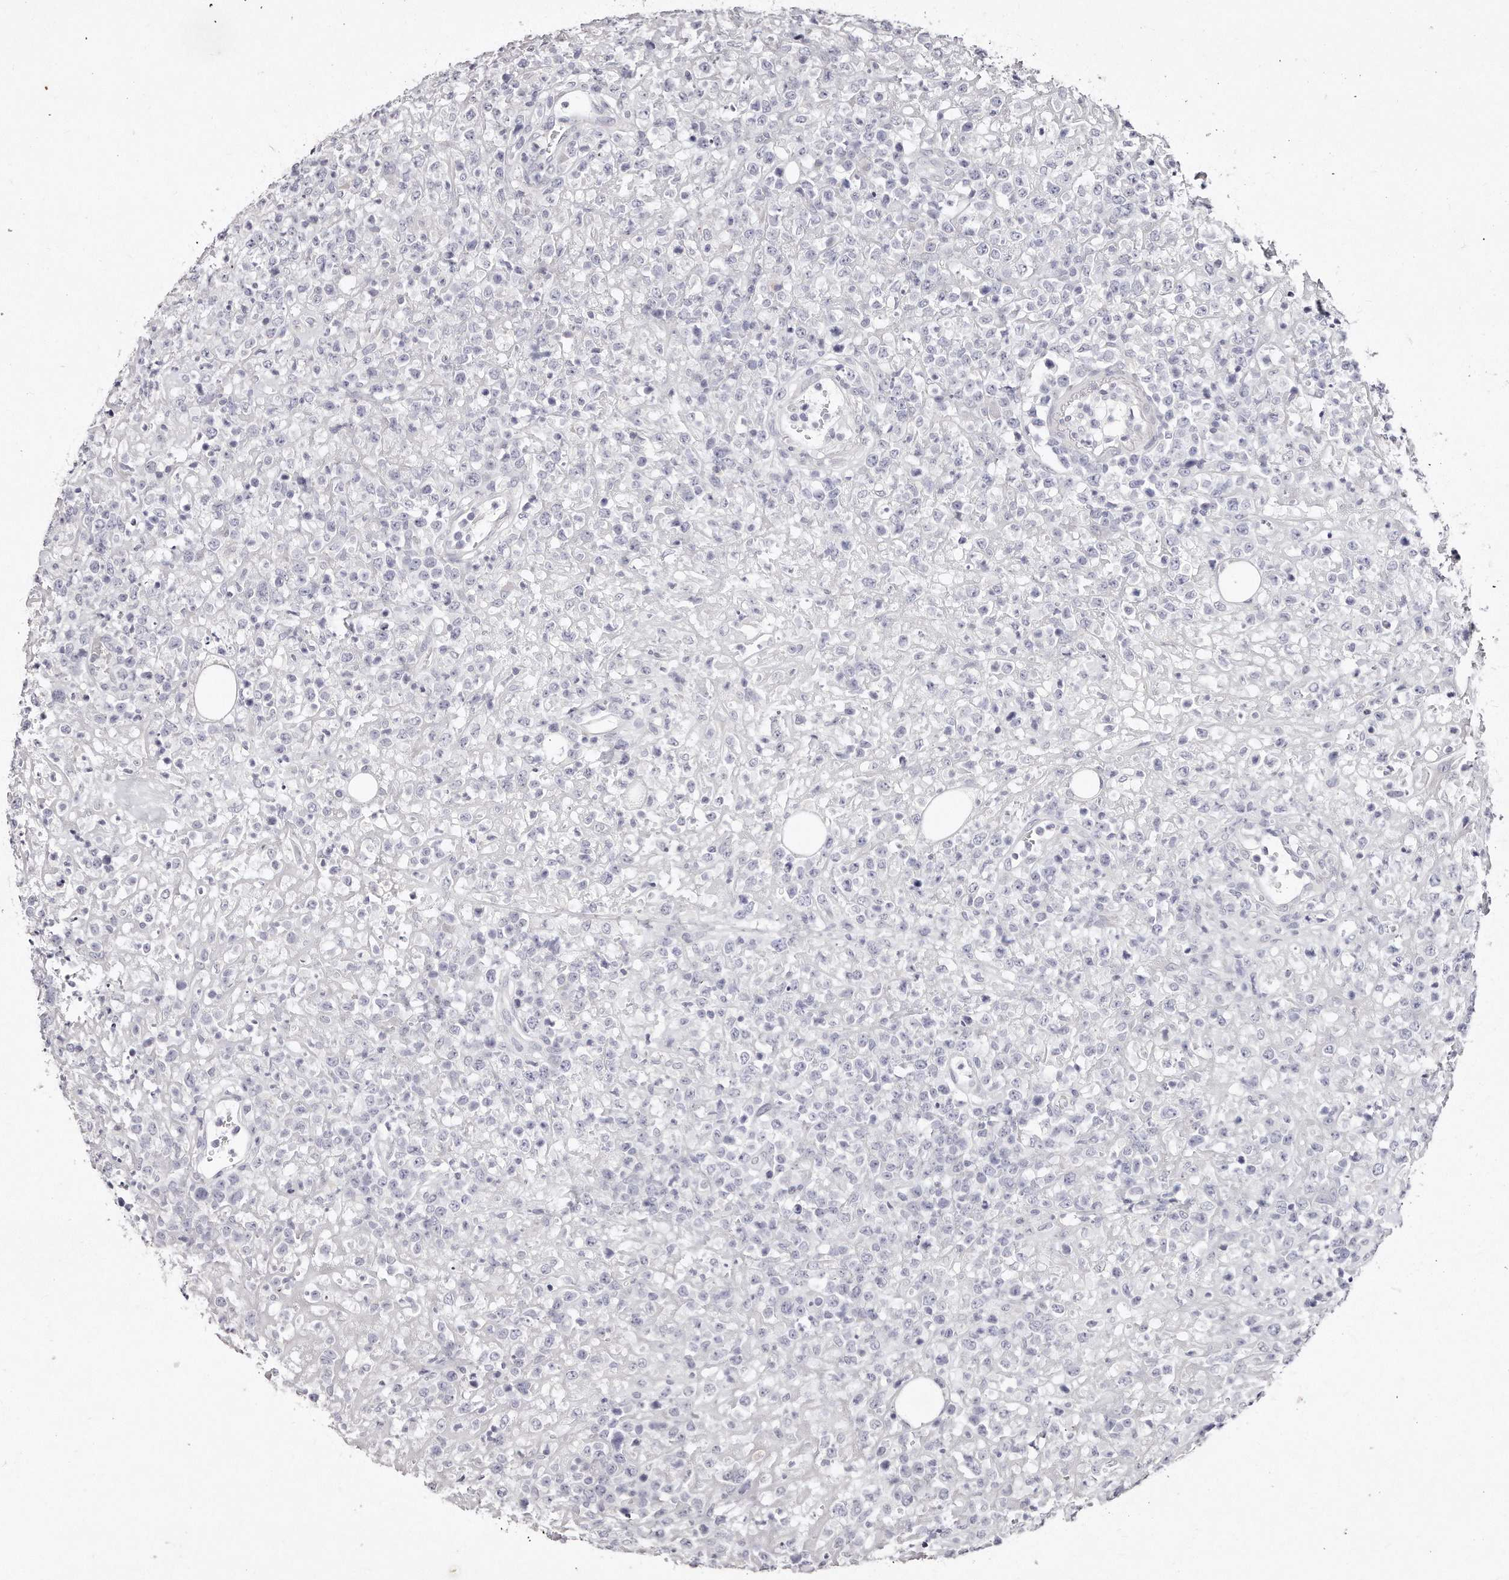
{"staining": {"intensity": "negative", "quantity": "none", "location": "none"}, "tissue": "lymphoma", "cell_type": "Tumor cells", "image_type": "cancer", "snomed": [{"axis": "morphology", "description": "Malignant lymphoma, non-Hodgkin's type, High grade"}, {"axis": "topography", "description": "Colon"}], "caption": "Immunohistochemistry image of neoplastic tissue: human malignant lymphoma, non-Hodgkin's type (high-grade) stained with DAB displays no significant protein positivity in tumor cells.", "gene": "GDA", "patient": {"sex": "female", "age": 53}}